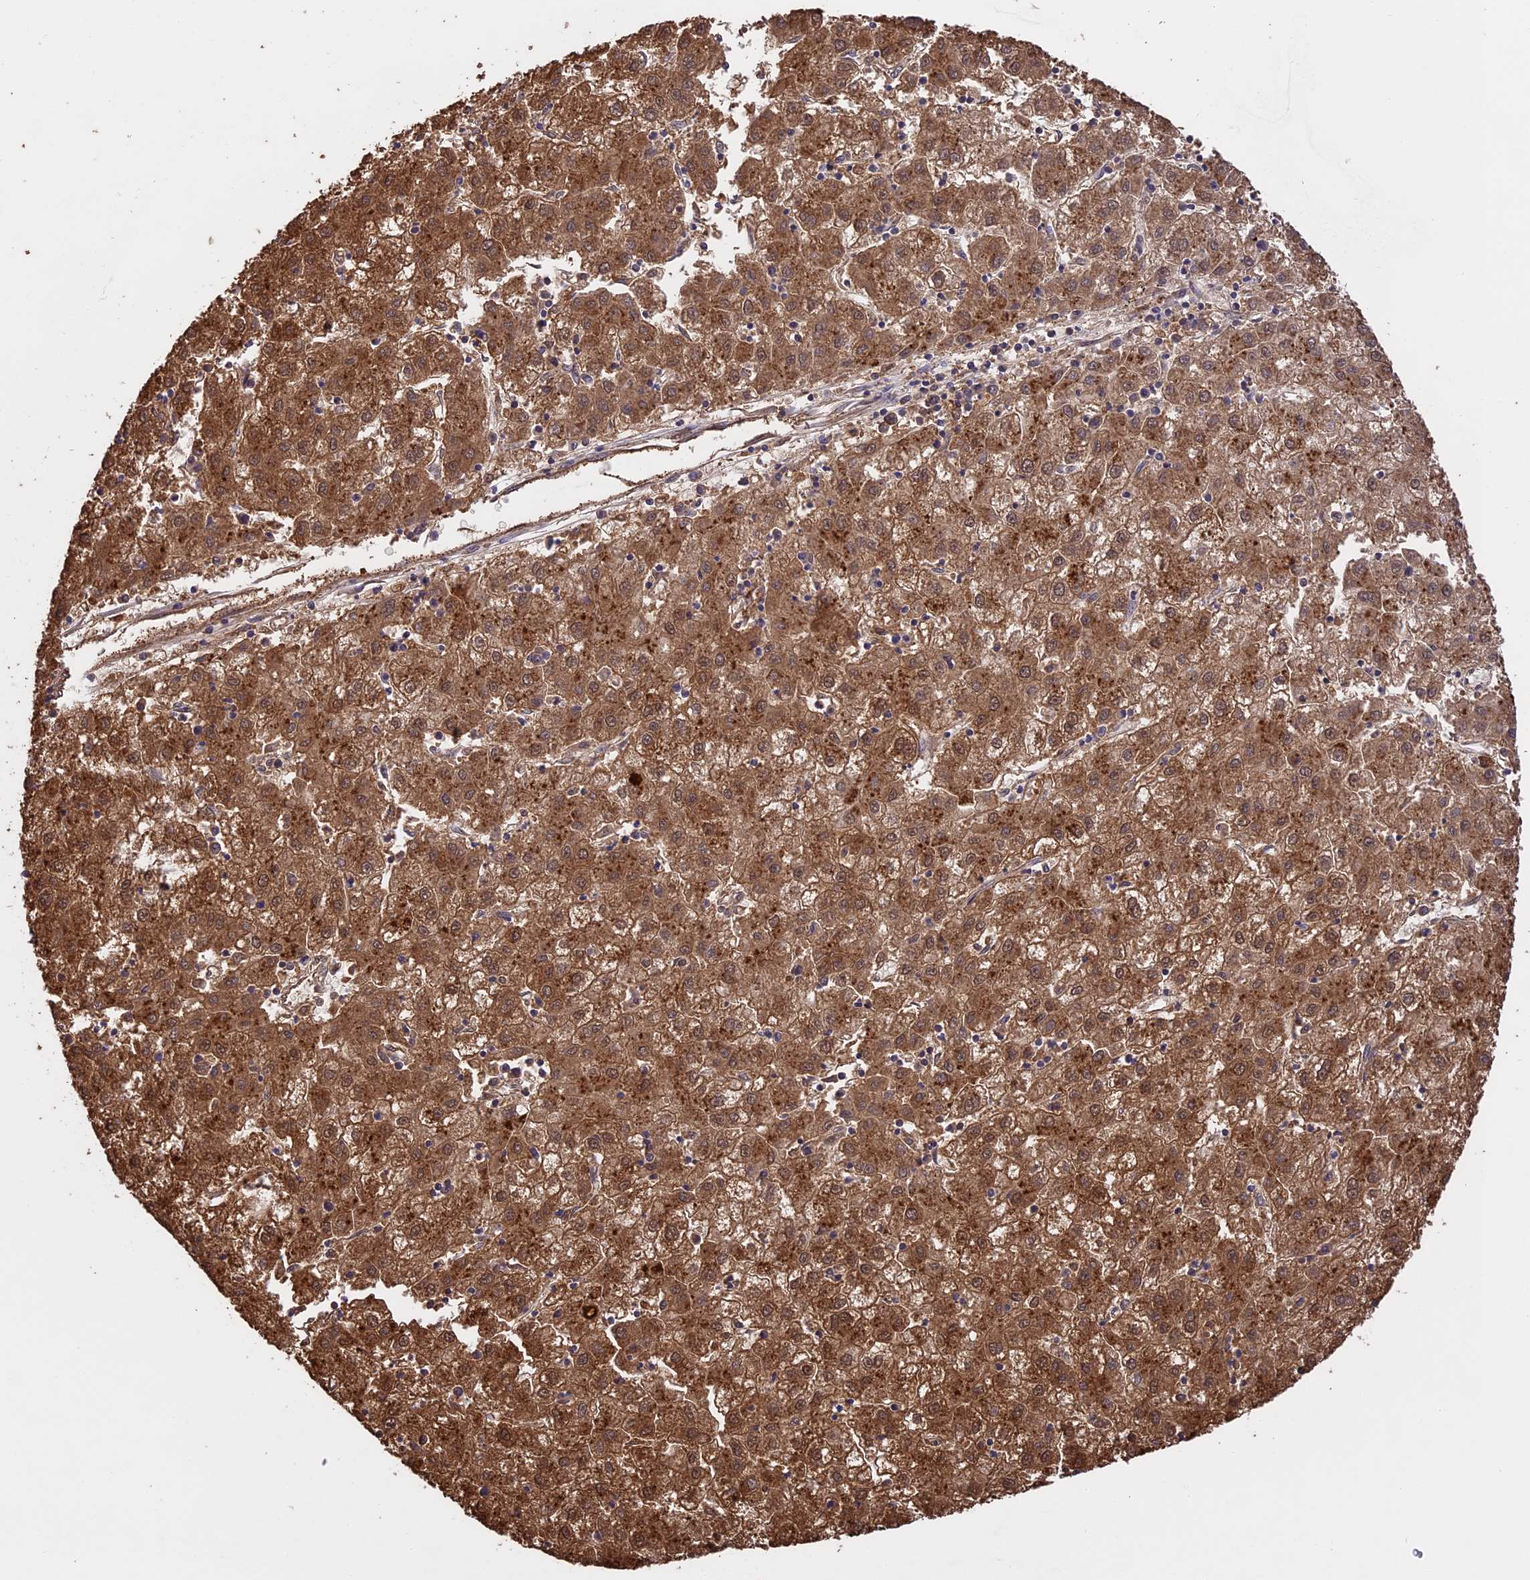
{"staining": {"intensity": "strong", "quantity": ">75%", "location": "cytoplasmic/membranous,nuclear"}, "tissue": "liver cancer", "cell_type": "Tumor cells", "image_type": "cancer", "snomed": [{"axis": "morphology", "description": "Carcinoma, Hepatocellular, NOS"}, {"axis": "topography", "description": "Liver"}], "caption": "Hepatocellular carcinoma (liver) stained with a protein marker shows strong staining in tumor cells.", "gene": "ARHGAP19", "patient": {"sex": "male", "age": 72}}